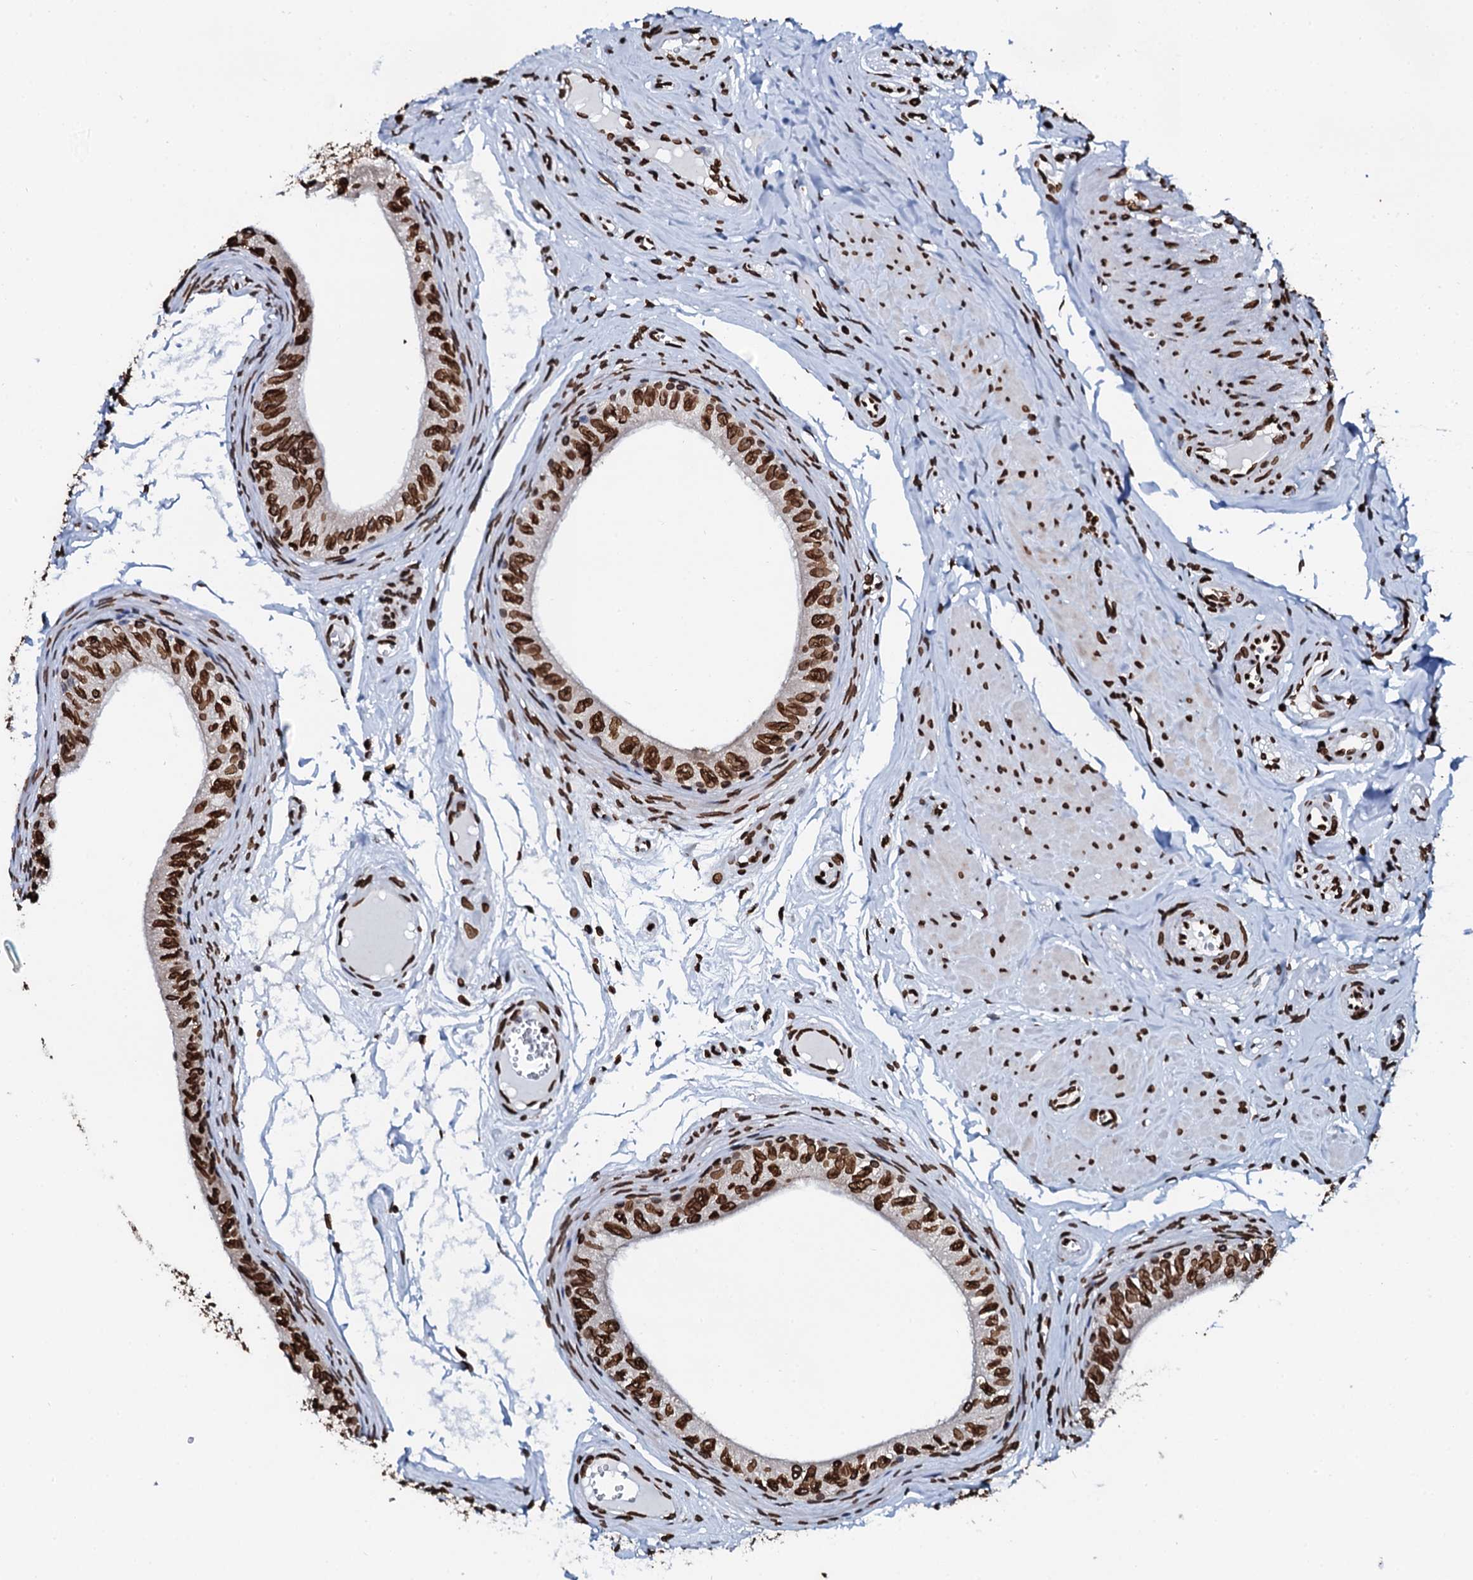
{"staining": {"intensity": "strong", "quantity": ">75%", "location": "nuclear"}, "tissue": "epididymis", "cell_type": "Glandular cells", "image_type": "normal", "snomed": [{"axis": "morphology", "description": "Normal tissue, NOS"}, {"axis": "topography", "description": "Epididymis"}], "caption": "Immunohistochemical staining of normal epididymis demonstrates >75% levels of strong nuclear protein expression in about >75% of glandular cells.", "gene": "KATNAL2", "patient": {"sex": "male", "age": 42}}